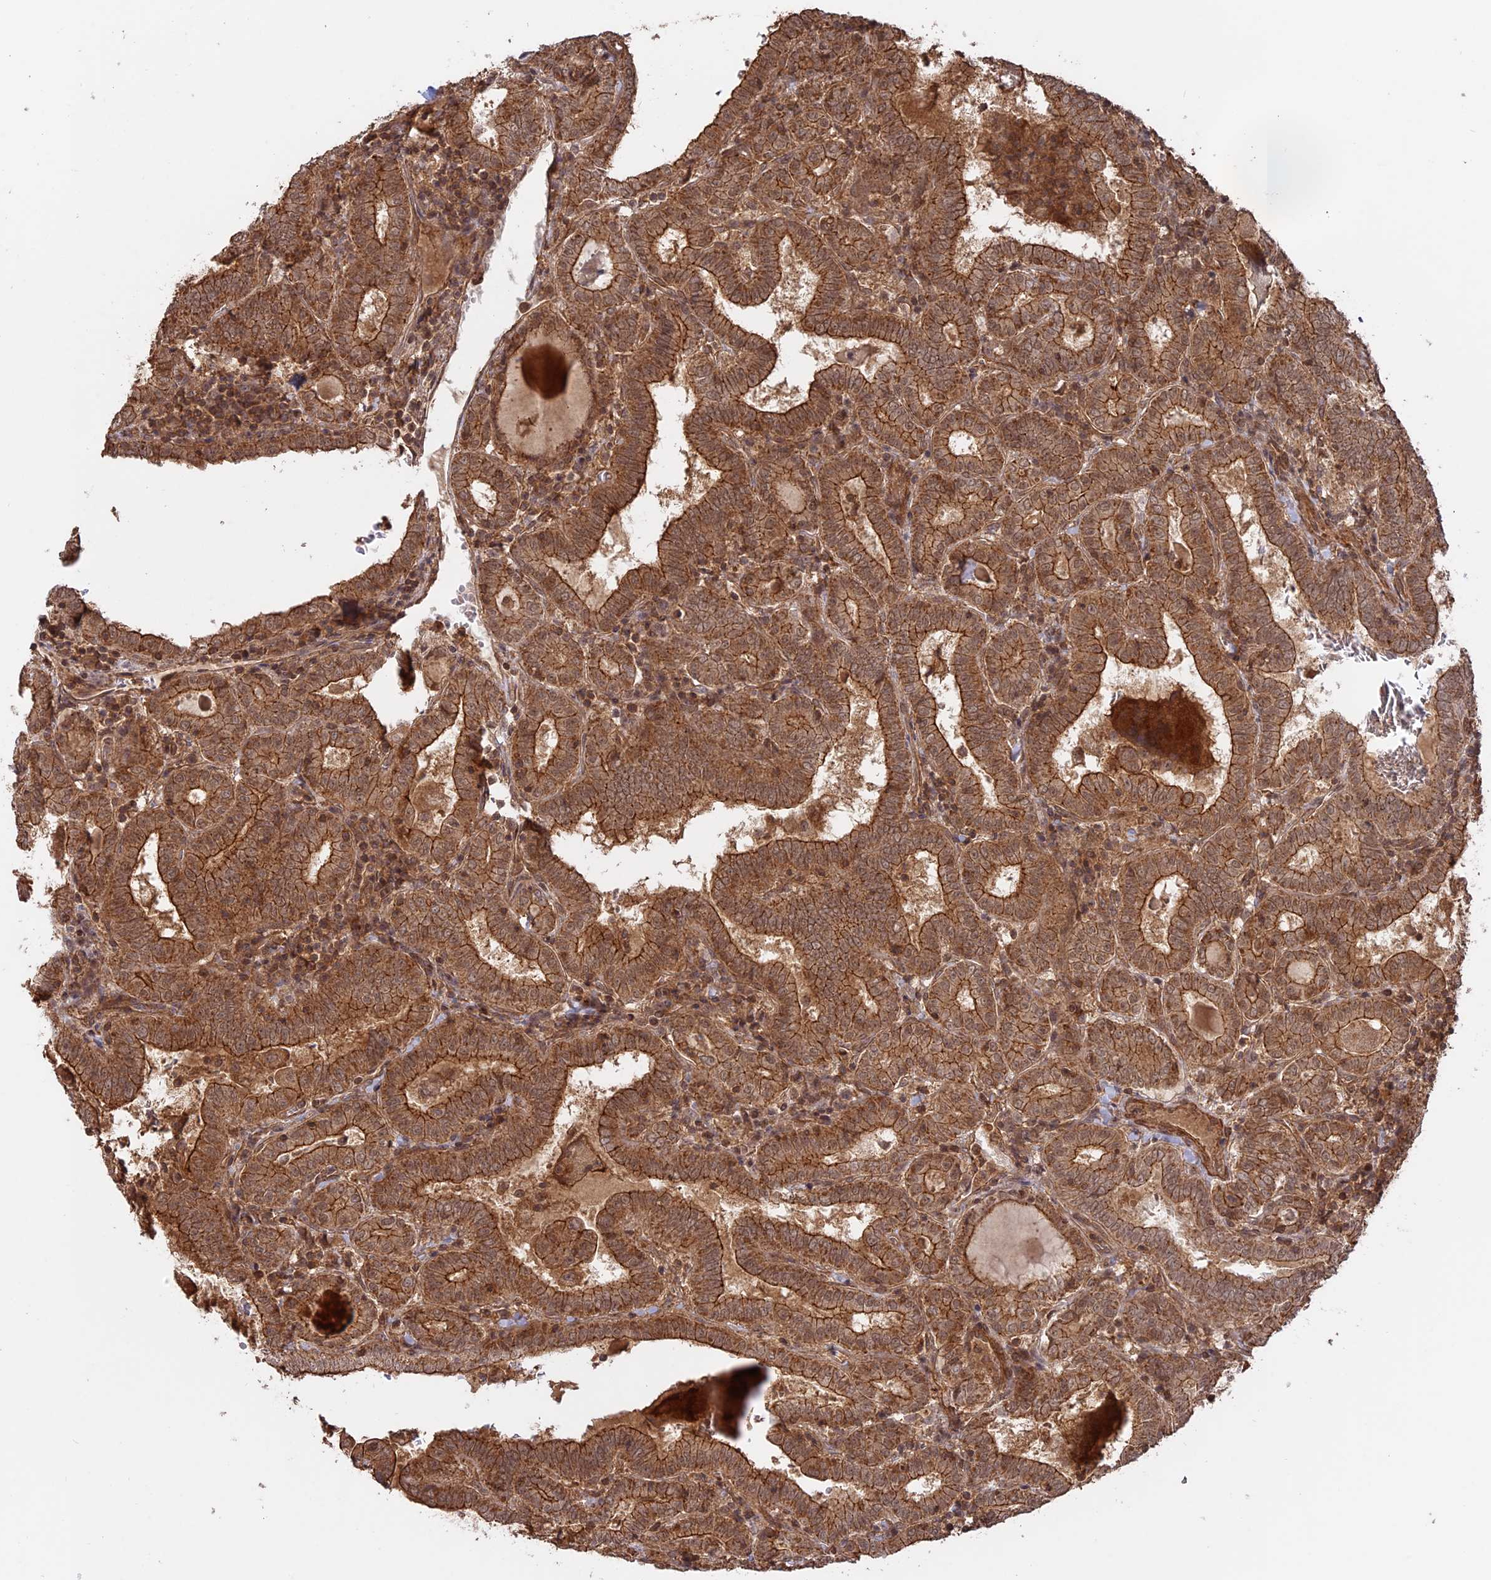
{"staining": {"intensity": "moderate", "quantity": ">75%", "location": "cytoplasmic/membranous"}, "tissue": "thyroid cancer", "cell_type": "Tumor cells", "image_type": "cancer", "snomed": [{"axis": "morphology", "description": "Papillary adenocarcinoma, NOS"}, {"axis": "topography", "description": "Thyroid gland"}], "caption": "Protein expression analysis of human papillary adenocarcinoma (thyroid) reveals moderate cytoplasmic/membranous staining in approximately >75% of tumor cells. The staining was performed using DAB (3,3'-diaminobenzidine) to visualize the protein expression in brown, while the nuclei were stained in blue with hematoxylin (Magnification: 20x).", "gene": "CCDC174", "patient": {"sex": "female", "age": 72}}